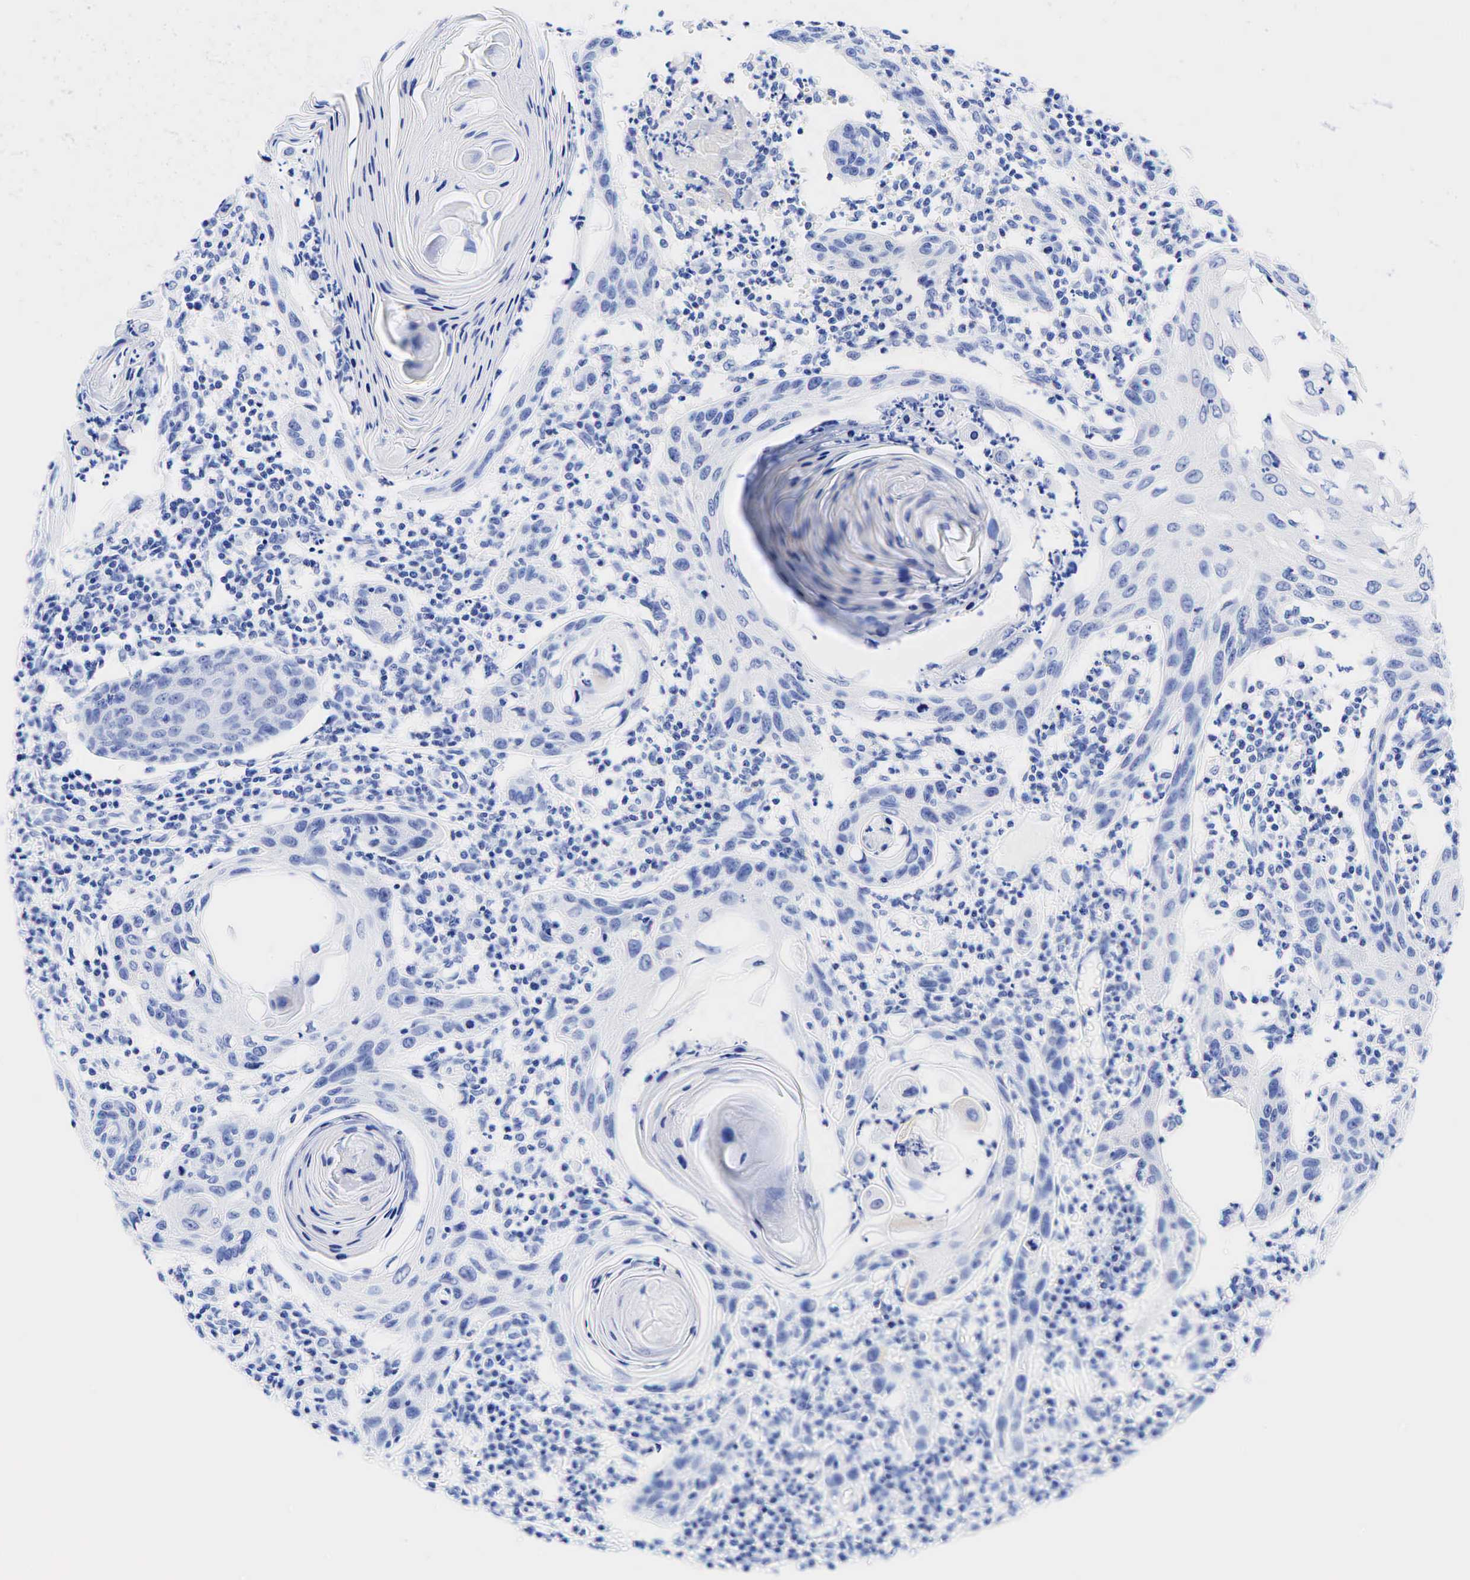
{"staining": {"intensity": "negative", "quantity": "none", "location": "none"}, "tissue": "skin cancer", "cell_type": "Tumor cells", "image_type": "cancer", "snomed": [{"axis": "morphology", "description": "Squamous cell carcinoma, NOS"}, {"axis": "topography", "description": "Skin"}], "caption": "Immunohistochemistry photomicrograph of neoplastic tissue: human skin cancer (squamous cell carcinoma) stained with DAB (3,3'-diaminobenzidine) reveals no significant protein staining in tumor cells.", "gene": "KRT19", "patient": {"sex": "female", "age": 74}}